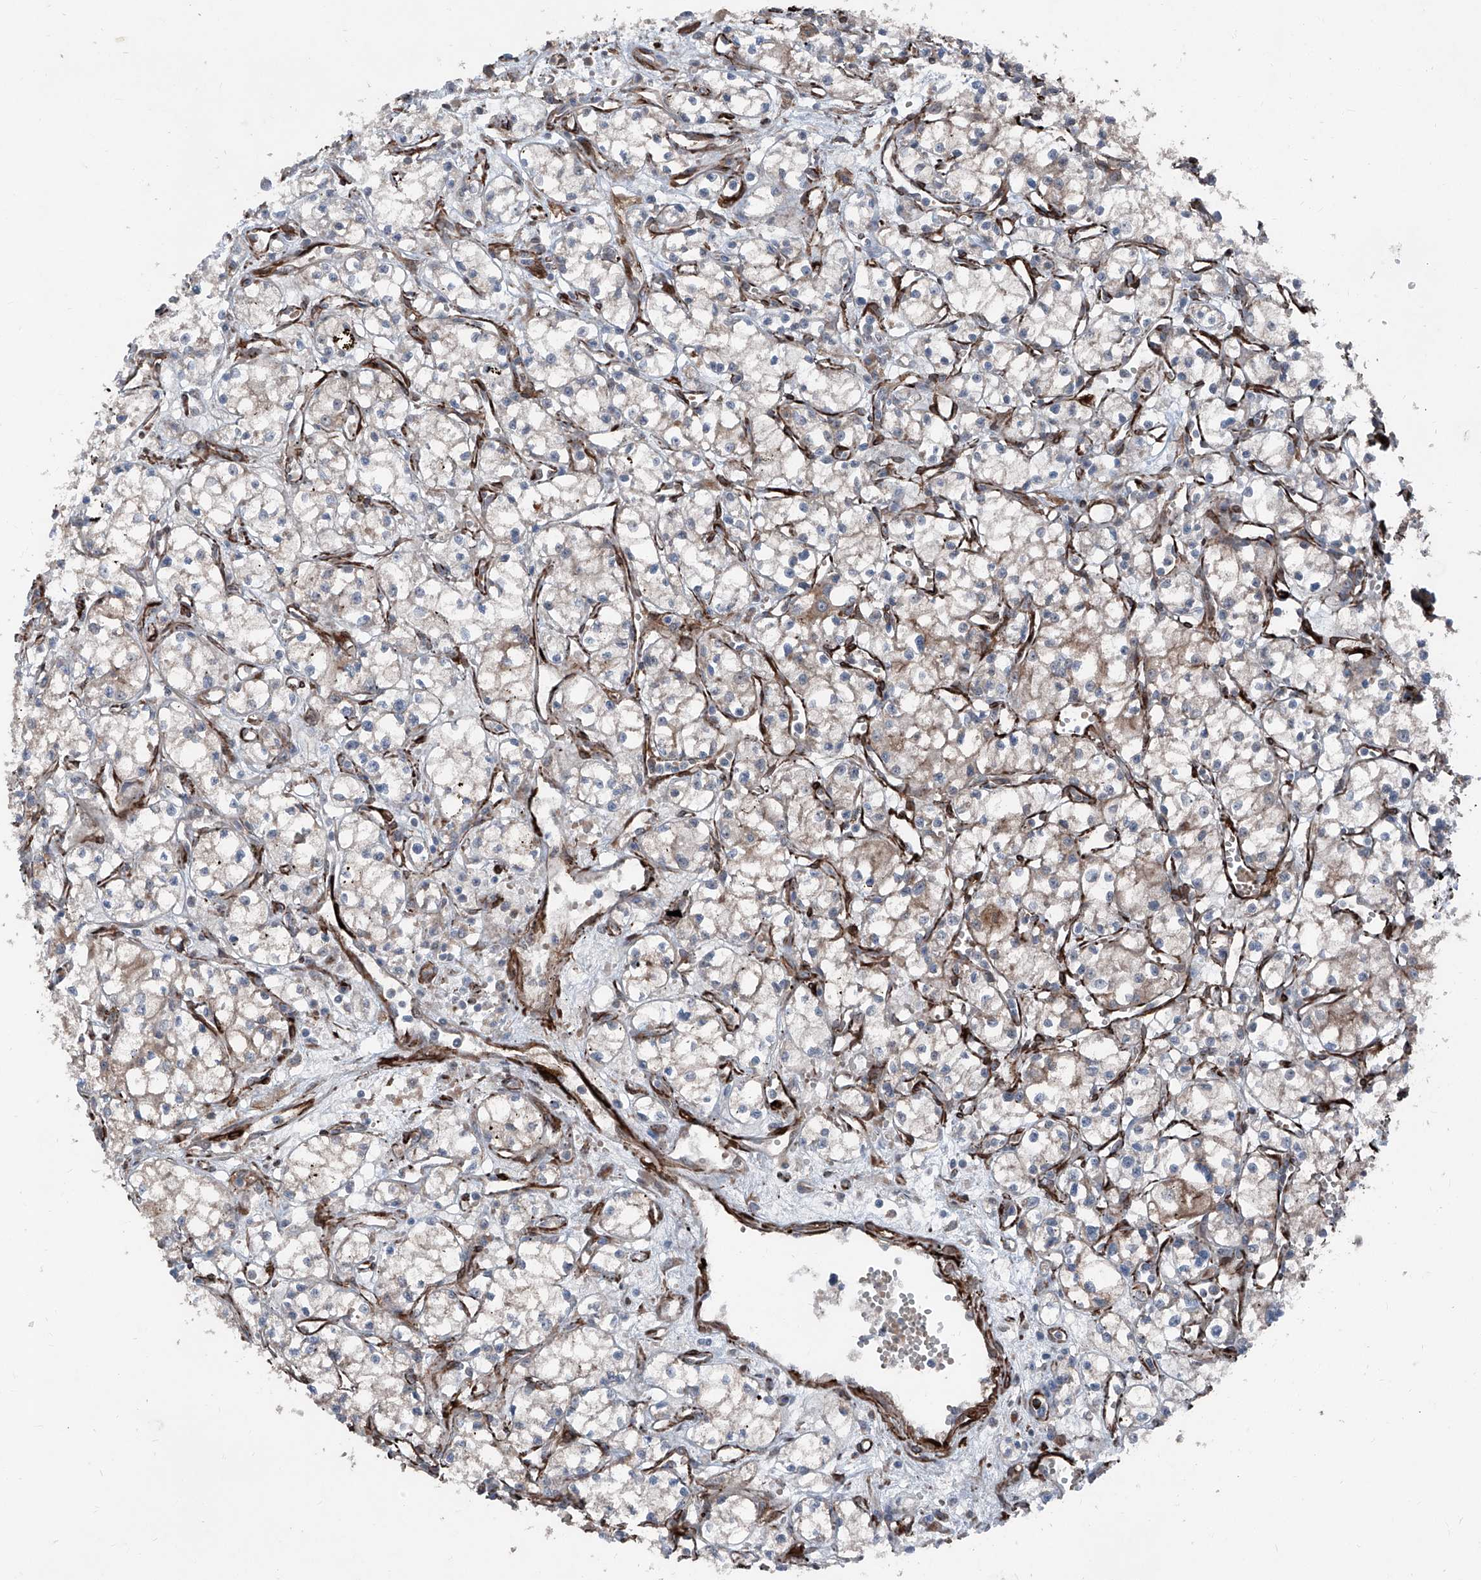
{"staining": {"intensity": "weak", "quantity": "<25%", "location": "cytoplasmic/membranous"}, "tissue": "renal cancer", "cell_type": "Tumor cells", "image_type": "cancer", "snomed": [{"axis": "morphology", "description": "Adenocarcinoma, NOS"}, {"axis": "topography", "description": "Kidney"}], "caption": "High power microscopy histopathology image of an immunohistochemistry histopathology image of renal cancer, revealing no significant staining in tumor cells.", "gene": "COA7", "patient": {"sex": "male", "age": 59}}